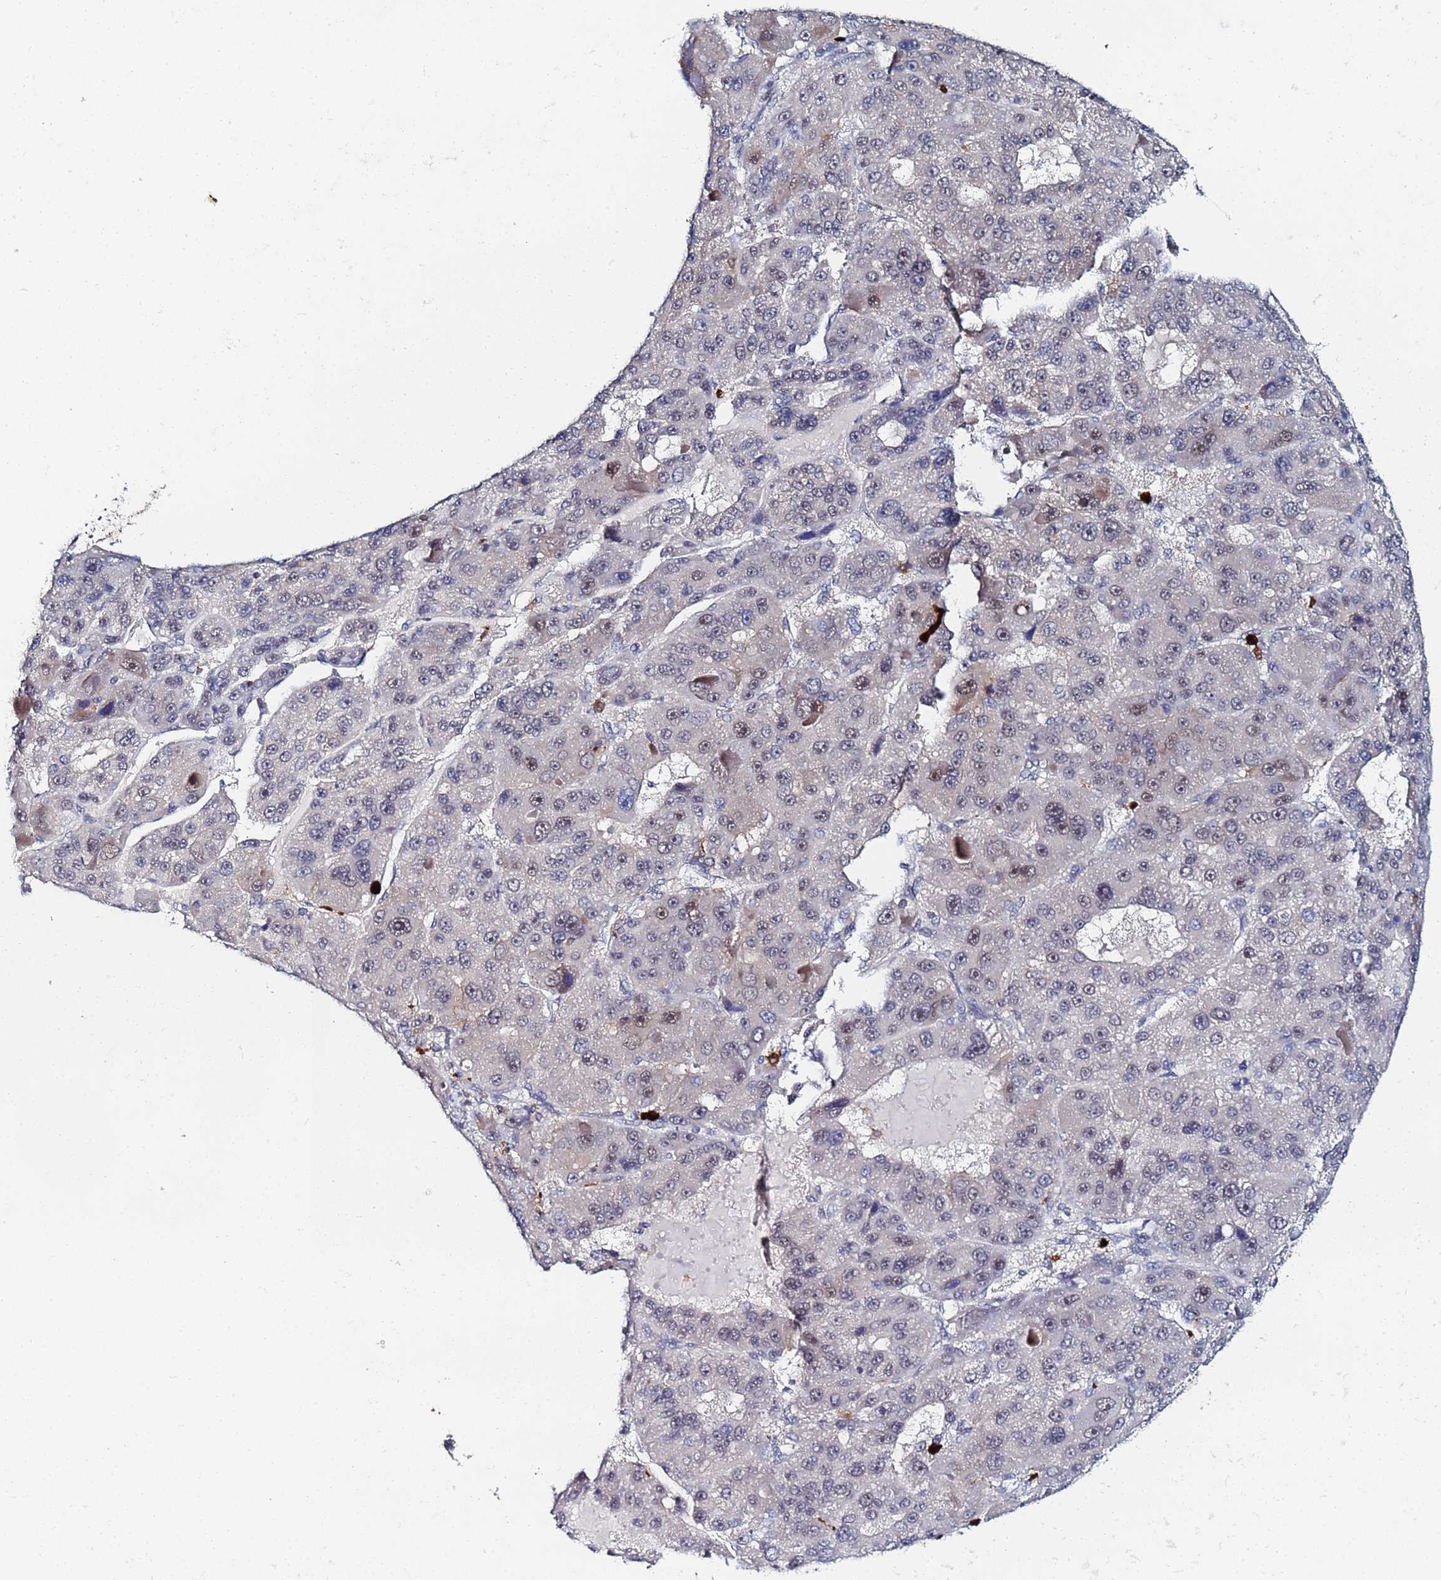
{"staining": {"intensity": "moderate", "quantity": "<25%", "location": "nuclear"}, "tissue": "liver cancer", "cell_type": "Tumor cells", "image_type": "cancer", "snomed": [{"axis": "morphology", "description": "Carcinoma, Hepatocellular, NOS"}, {"axis": "topography", "description": "Liver"}], "caption": "Liver cancer stained for a protein (brown) demonstrates moderate nuclear positive expression in approximately <25% of tumor cells.", "gene": "MTCL1", "patient": {"sex": "male", "age": 76}}